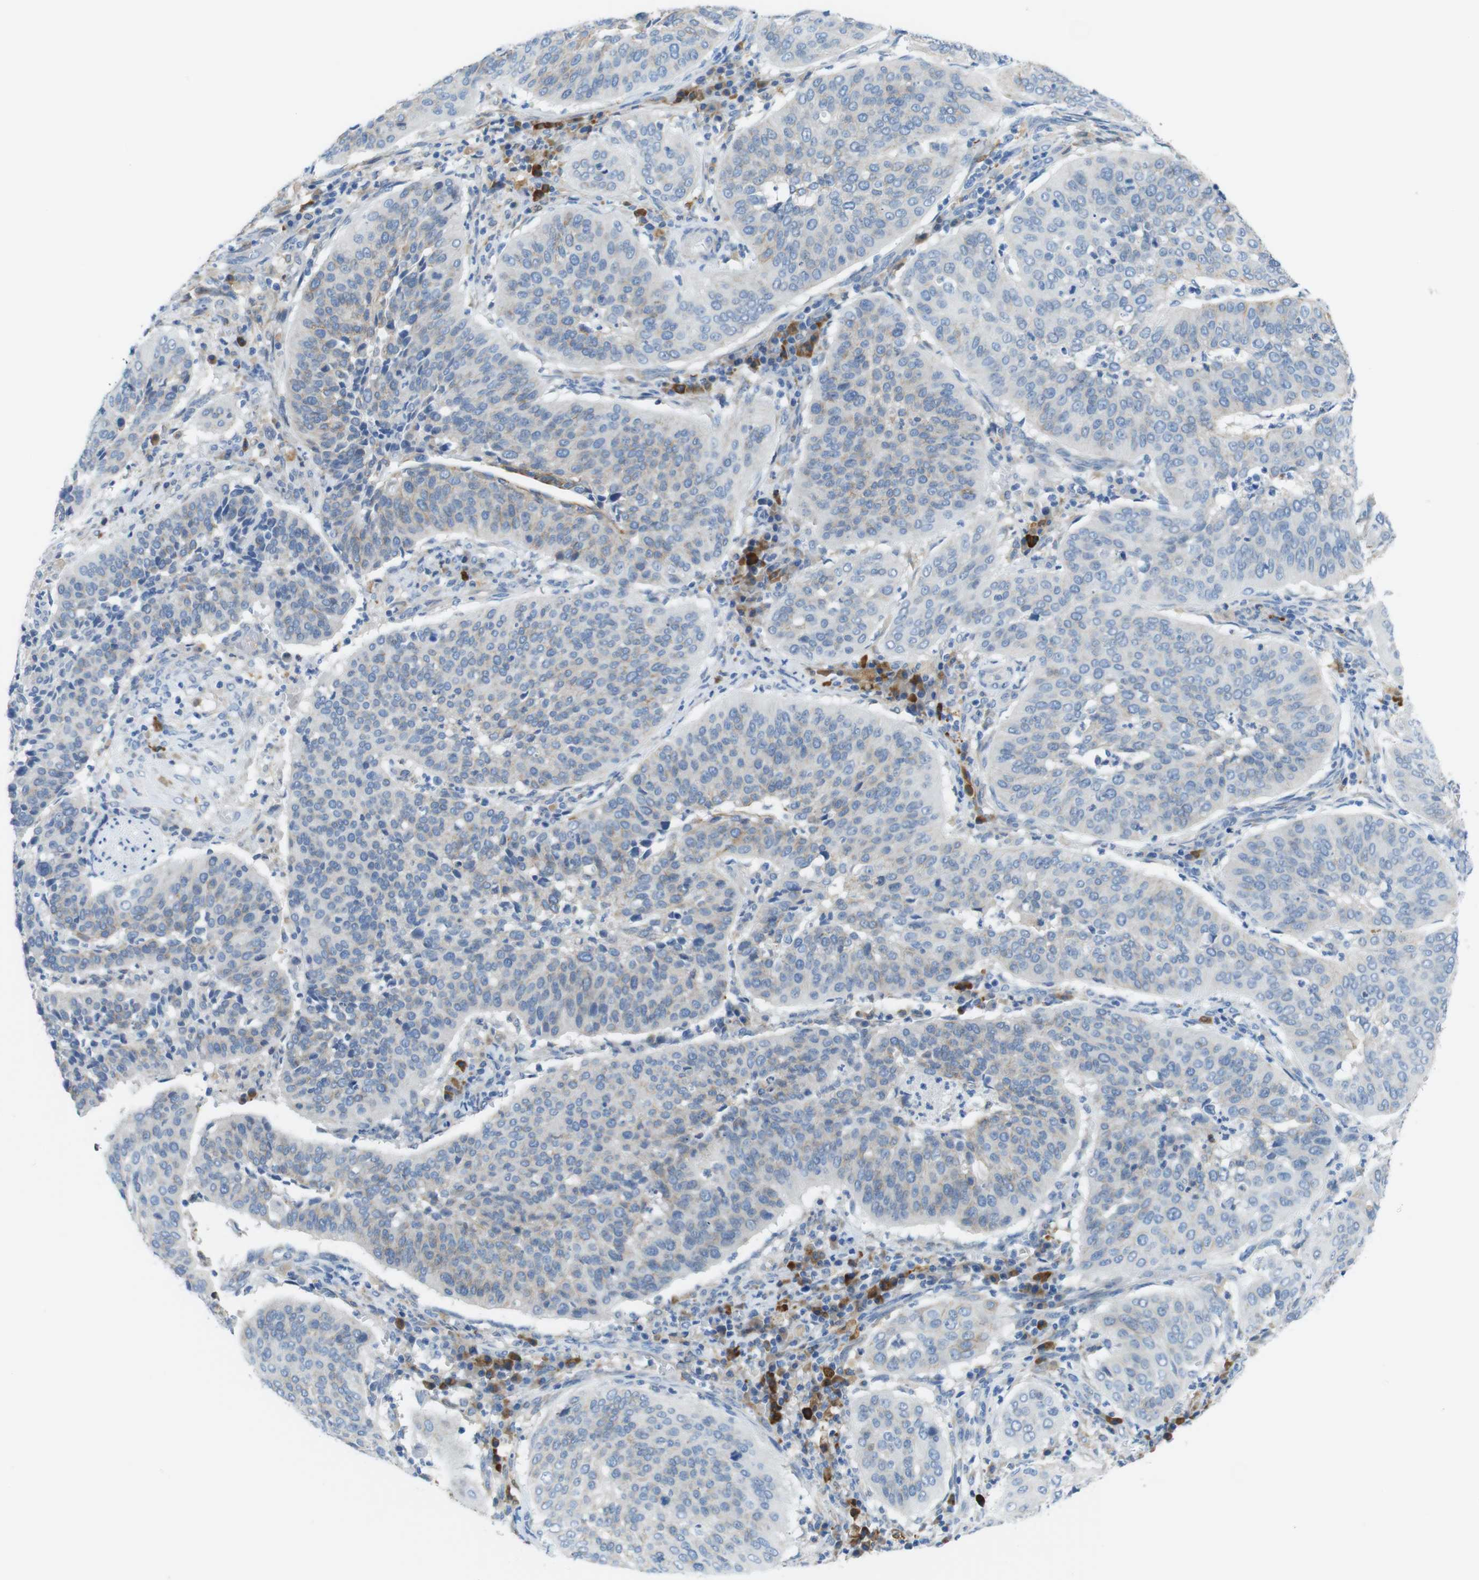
{"staining": {"intensity": "weak", "quantity": "<25%", "location": "cytoplasmic/membranous"}, "tissue": "cervical cancer", "cell_type": "Tumor cells", "image_type": "cancer", "snomed": [{"axis": "morphology", "description": "Normal tissue, NOS"}, {"axis": "morphology", "description": "Squamous cell carcinoma, NOS"}, {"axis": "topography", "description": "Cervix"}], "caption": "A micrograph of human cervical cancer (squamous cell carcinoma) is negative for staining in tumor cells.", "gene": "CLMN", "patient": {"sex": "female", "age": 39}}